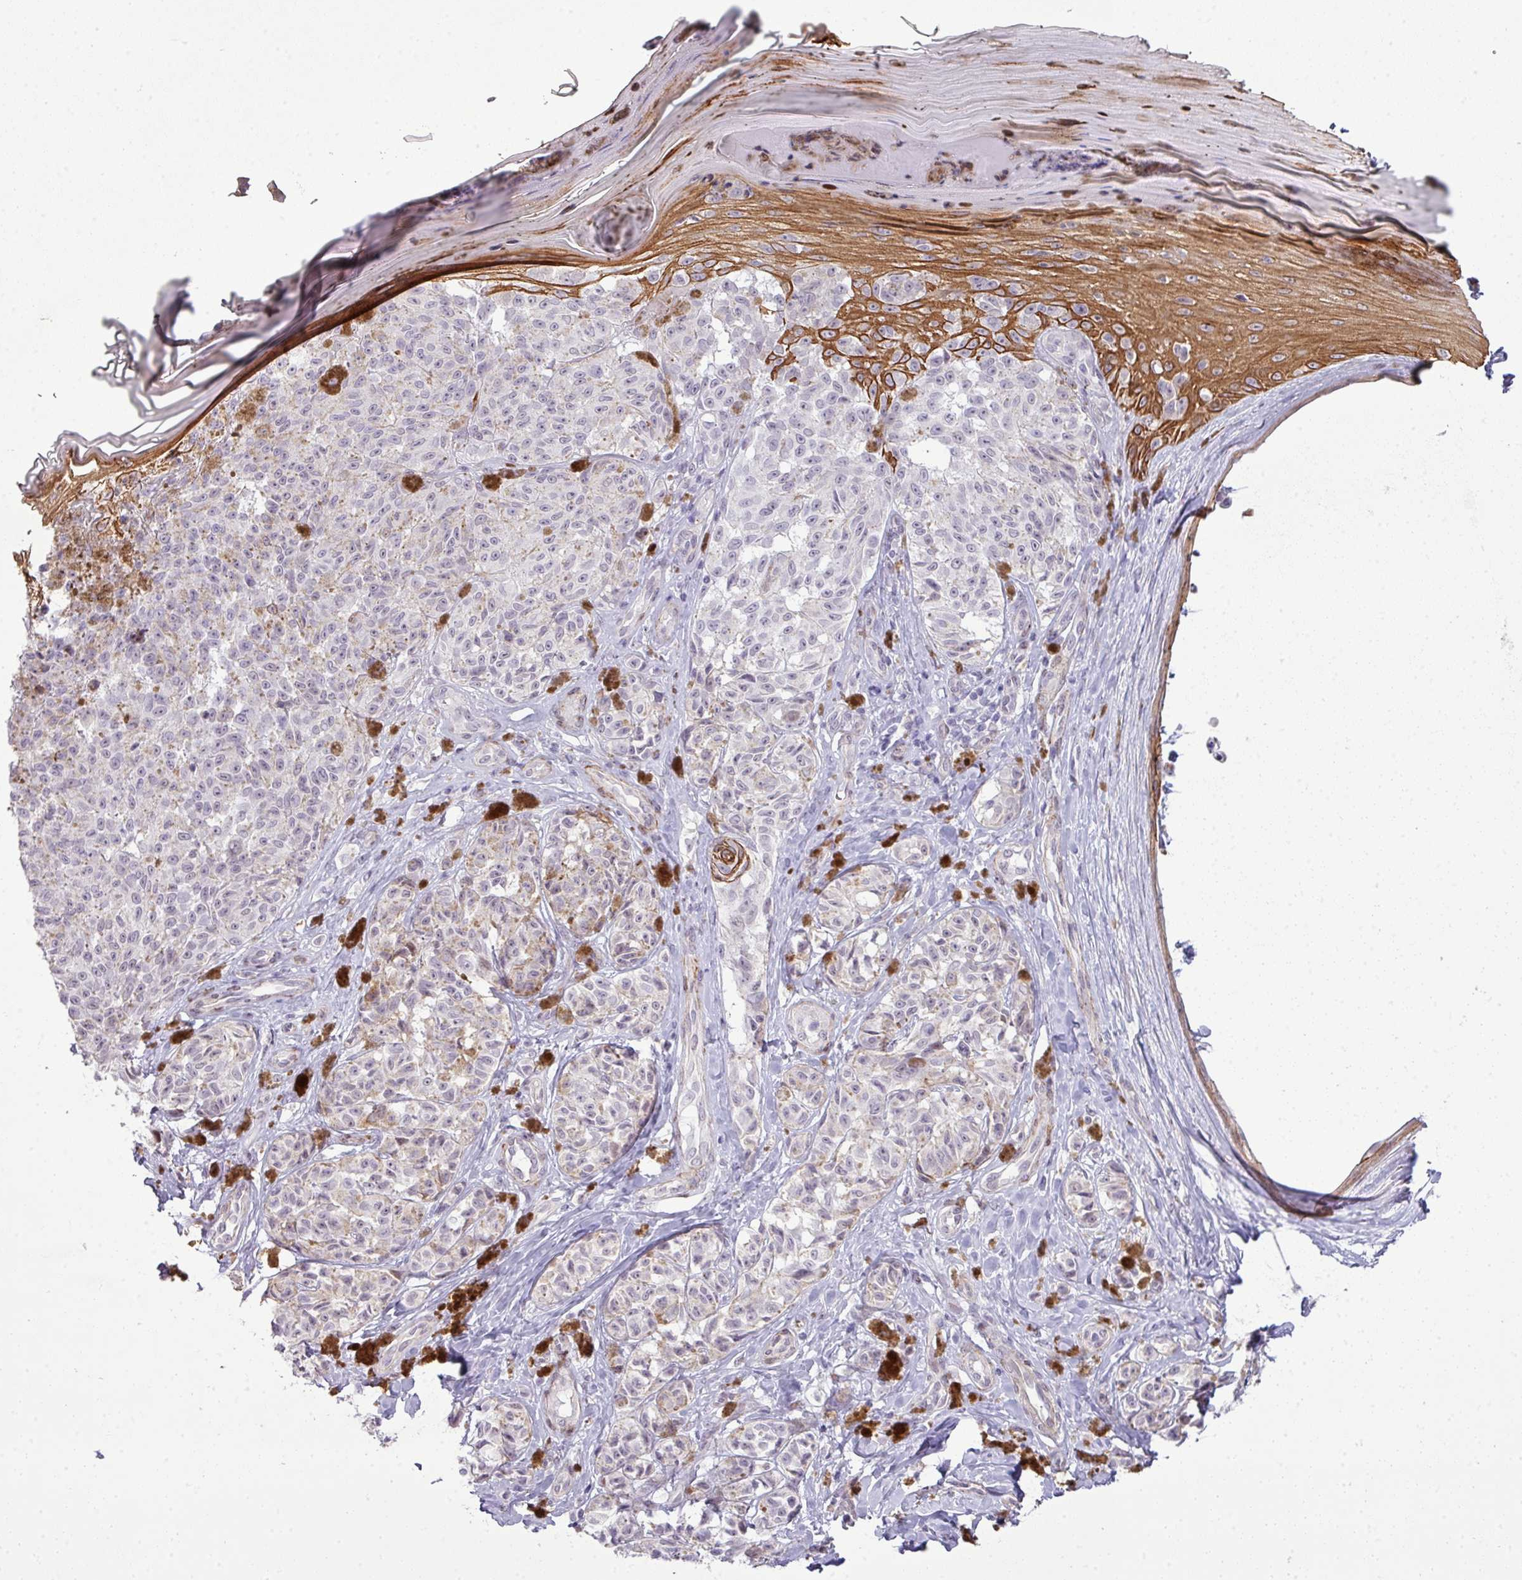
{"staining": {"intensity": "negative", "quantity": "none", "location": "none"}, "tissue": "melanoma", "cell_type": "Tumor cells", "image_type": "cancer", "snomed": [{"axis": "morphology", "description": "Malignant melanoma, NOS"}, {"axis": "topography", "description": "Skin"}], "caption": "Immunohistochemical staining of melanoma exhibits no significant expression in tumor cells.", "gene": "ZNF688", "patient": {"sex": "female", "age": 65}}